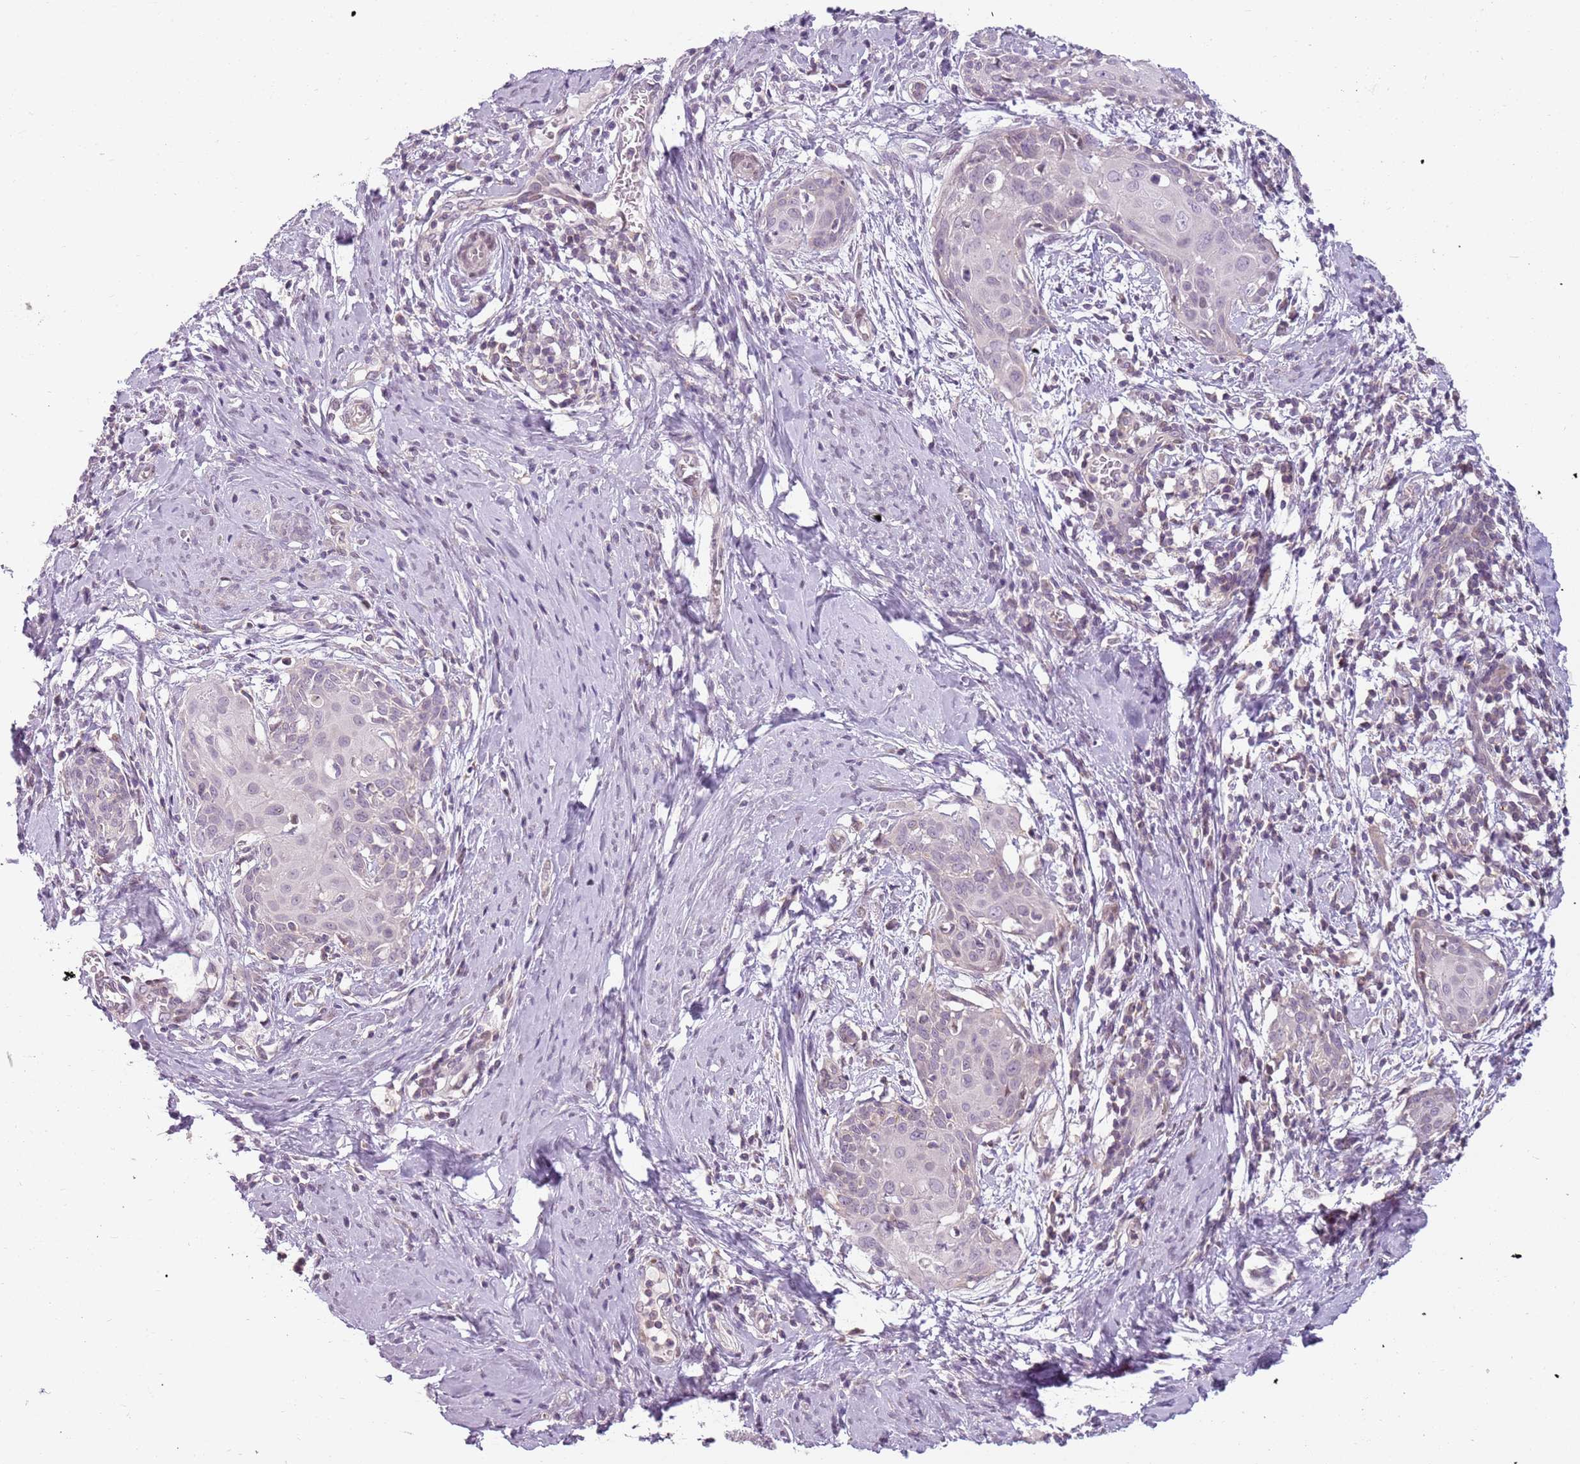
{"staining": {"intensity": "negative", "quantity": "none", "location": "none"}, "tissue": "cervical cancer", "cell_type": "Tumor cells", "image_type": "cancer", "snomed": [{"axis": "morphology", "description": "Squamous cell carcinoma, NOS"}, {"axis": "topography", "description": "Cervix"}], "caption": "This micrograph is of squamous cell carcinoma (cervical) stained with immunohistochemistry (IHC) to label a protein in brown with the nuclei are counter-stained blue. There is no expression in tumor cells.", "gene": "DEFB116", "patient": {"sex": "female", "age": 52}}